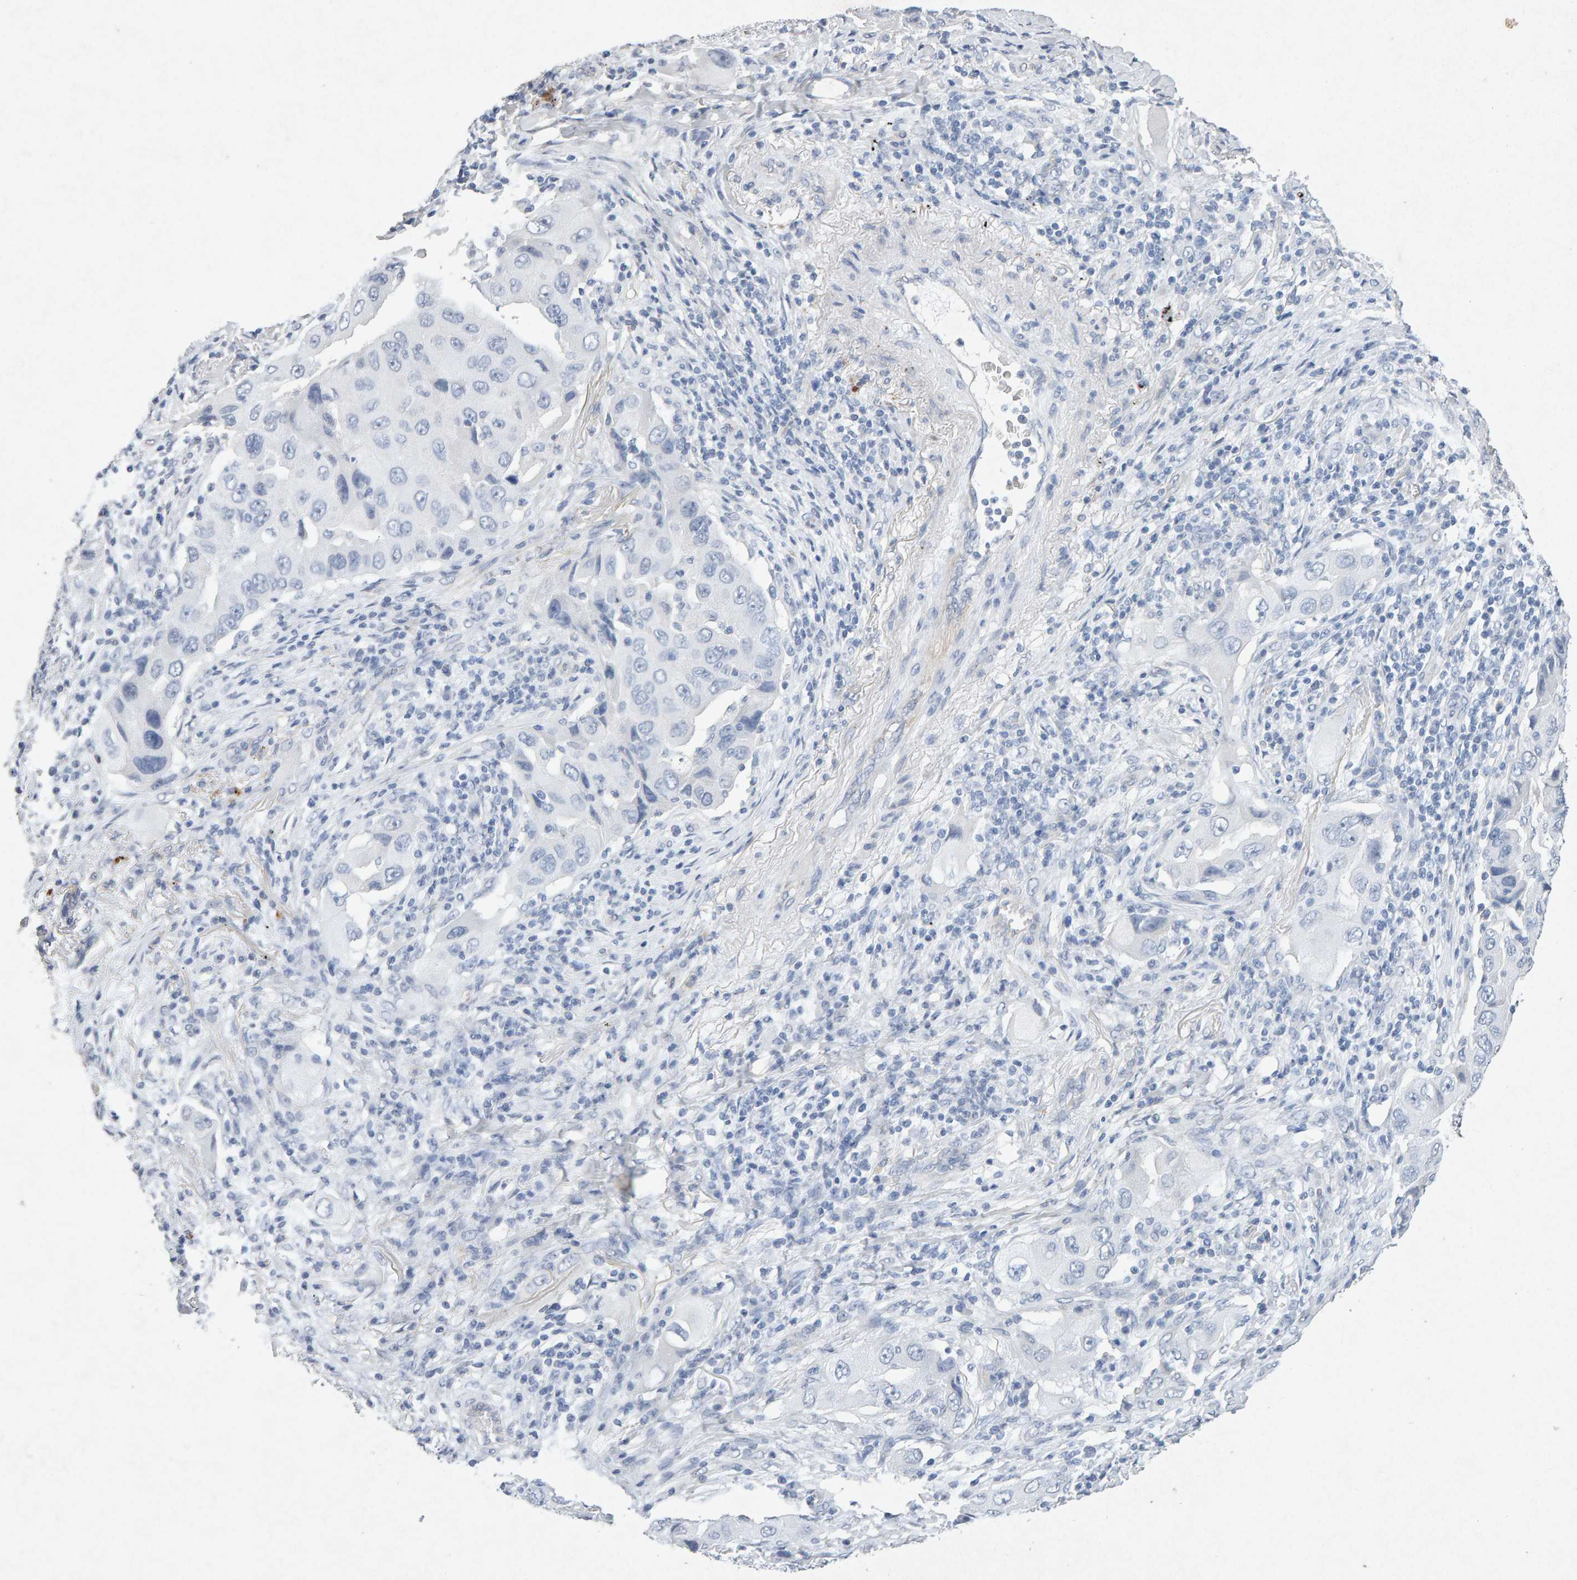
{"staining": {"intensity": "negative", "quantity": "none", "location": "none"}, "tissue": "lung cancer", "cell_type": "Tumor cells", "image_type": "cancer", "snomed": [{"axis": "morphology", "description": "Adenocarcinoma, NOS"}, {"axis": "topography", "description": "Lung"}], "caption": "Immunohistochemistry image of neoplastic tissue: adenocarcinoma (lung) stained with DAB shows no significant protein positivity in tumor cells. The staining is performed using DAB (3,3'-diaminobenzidine) brown chromogen with nuclei counter-stained in using hematoxylin.", "gene": "PTPRM", "patient": {"sex": "female", "age": 65}}